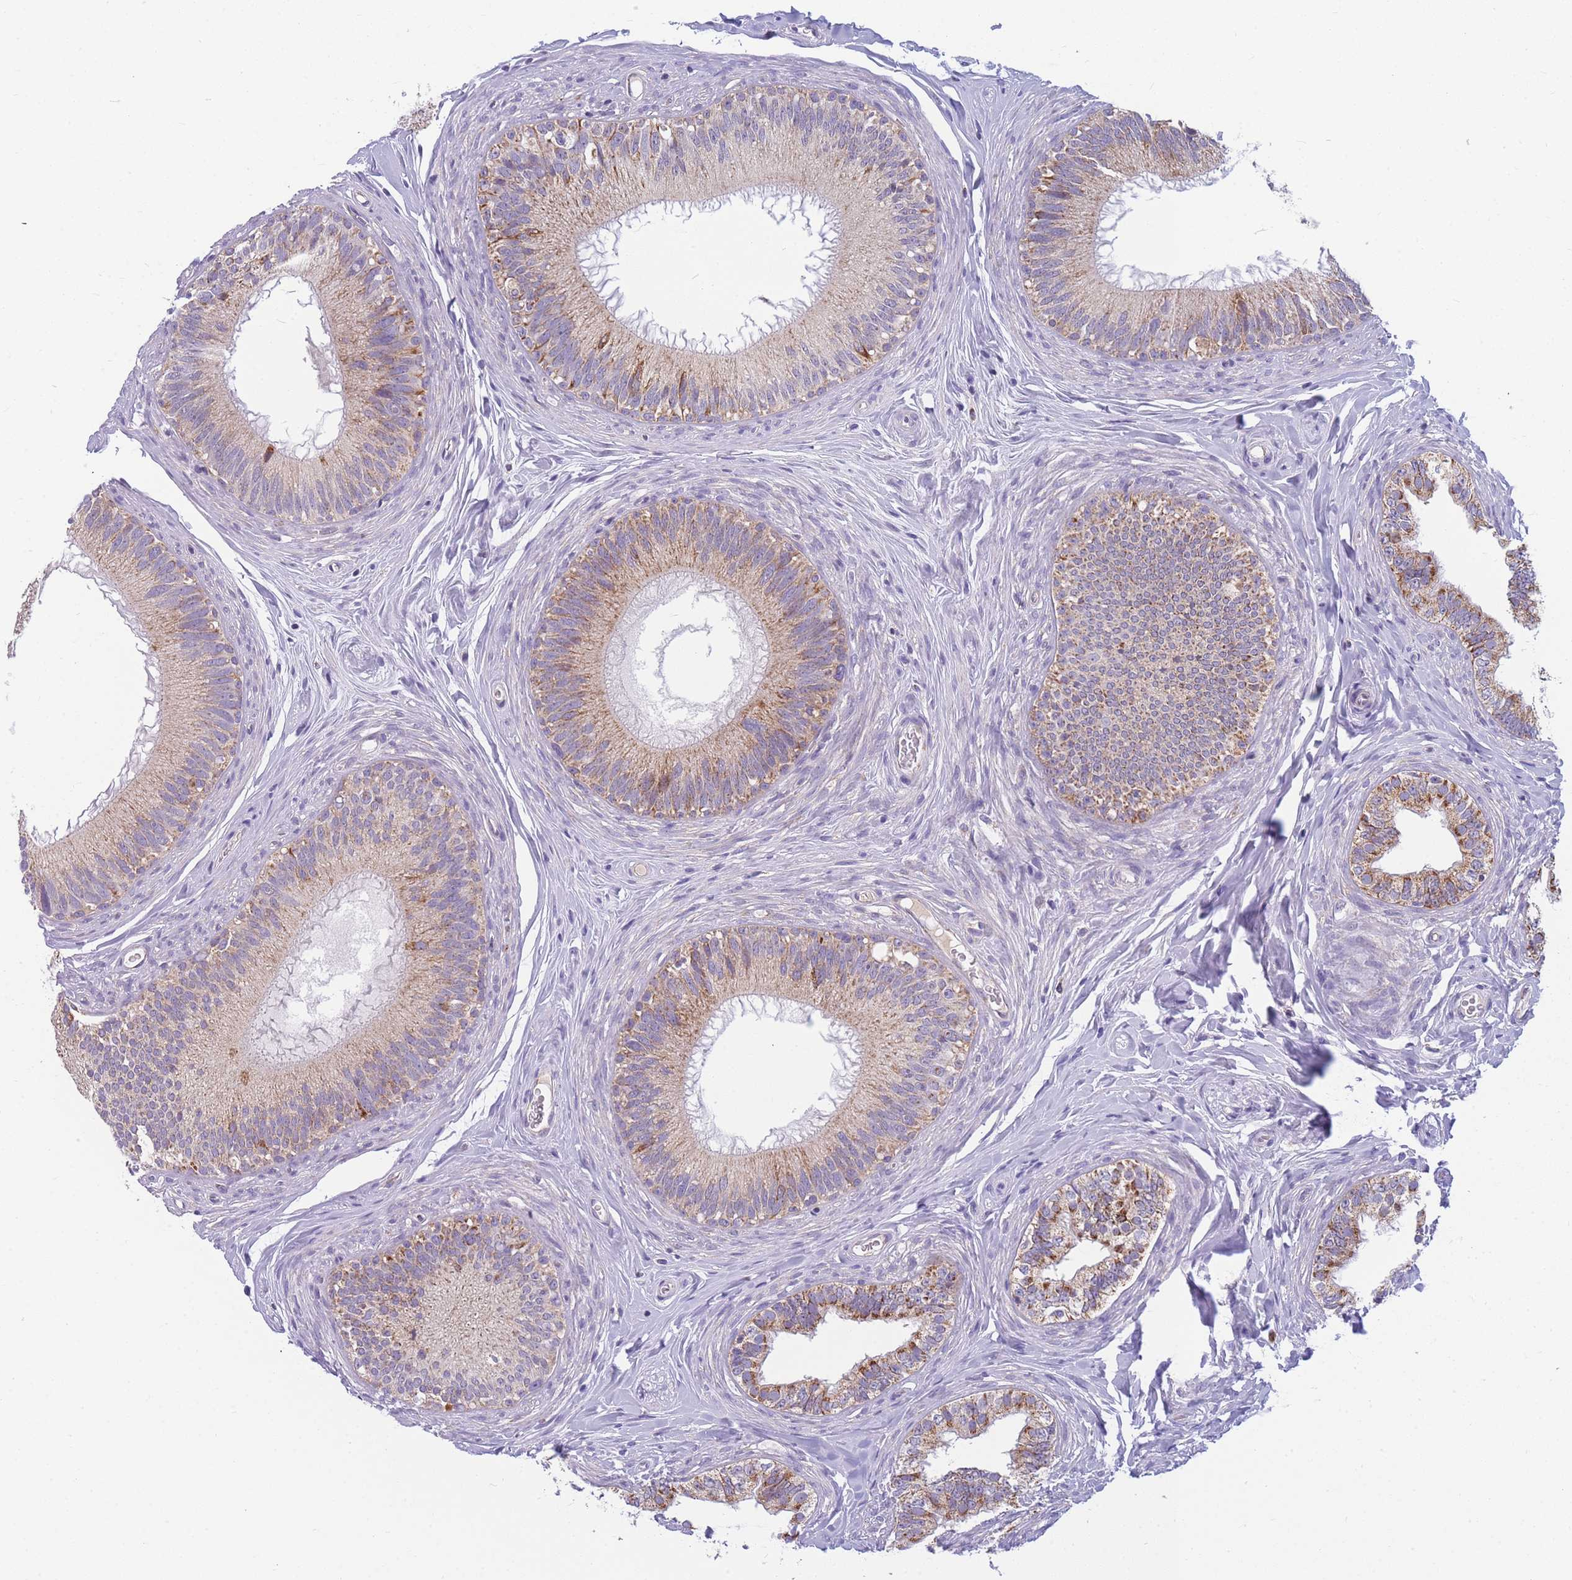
{"staining": {"intensity": "moderate", "quantity": ">75%", "location": "cytoplasmic/membranous"}, "tissue": "epididymis", "cell_type": "Glandular cells", "image_type": "normal", "snomed": [{"axis": "morphology", "description": "Normal tissue, NOS"}, {"axis": "topography", "description": "Epididymis"}], "caption": "Immunohistochemistry of normal epididymis demonstrates medium levels of moderate cytoplasmic/membranous expression in about >75% of glandular cells.", "gene": "MRPS11", "patient": {"sex": "male", "age": 38}}